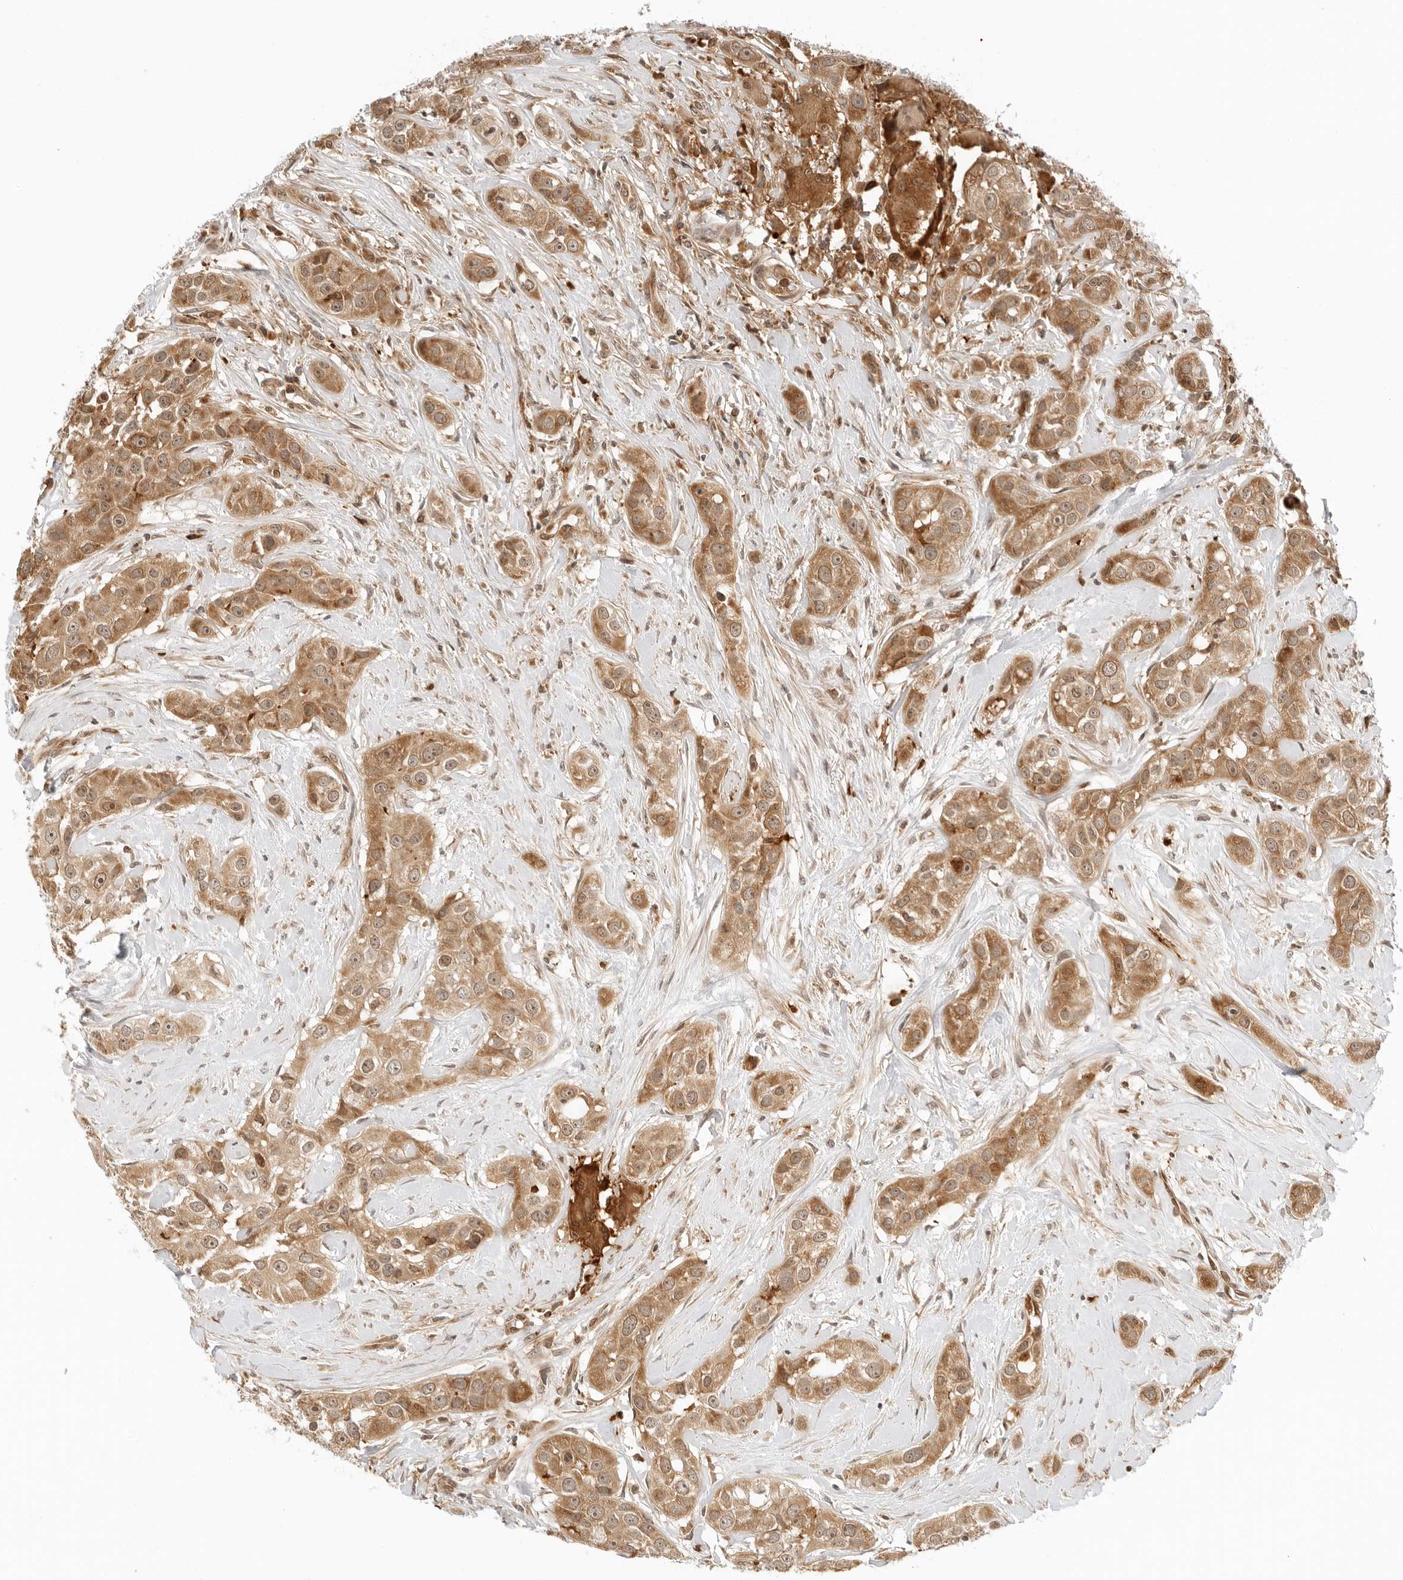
{"staining": {"intensity": "moderate", "quantity": ">75%", "location": "cytoplasmic/membranous,nuclear"}, "tissue": "head and neck cancer", "cell_type": "Tumor cells", "image_type": "cancer", "snomed": [{"axis": "morphology", "description": "Normal tissue, NOS"}, {"axis": "morphology", "description": "Squamous cell carcinoma, NOS"}, {"axis": "topography", "description": "Skeletal muscle"}, {"axis": "topography", "description": "Head-Neck"}], "caption": "Head and neck cancer stained with a brown dye reveals moderate cytoplasmic/membranous and nuclear positive positivity in about >75% of tumor cells.", "gene": "RC3H1", "patient": {"sex": "male", "age": 51}}